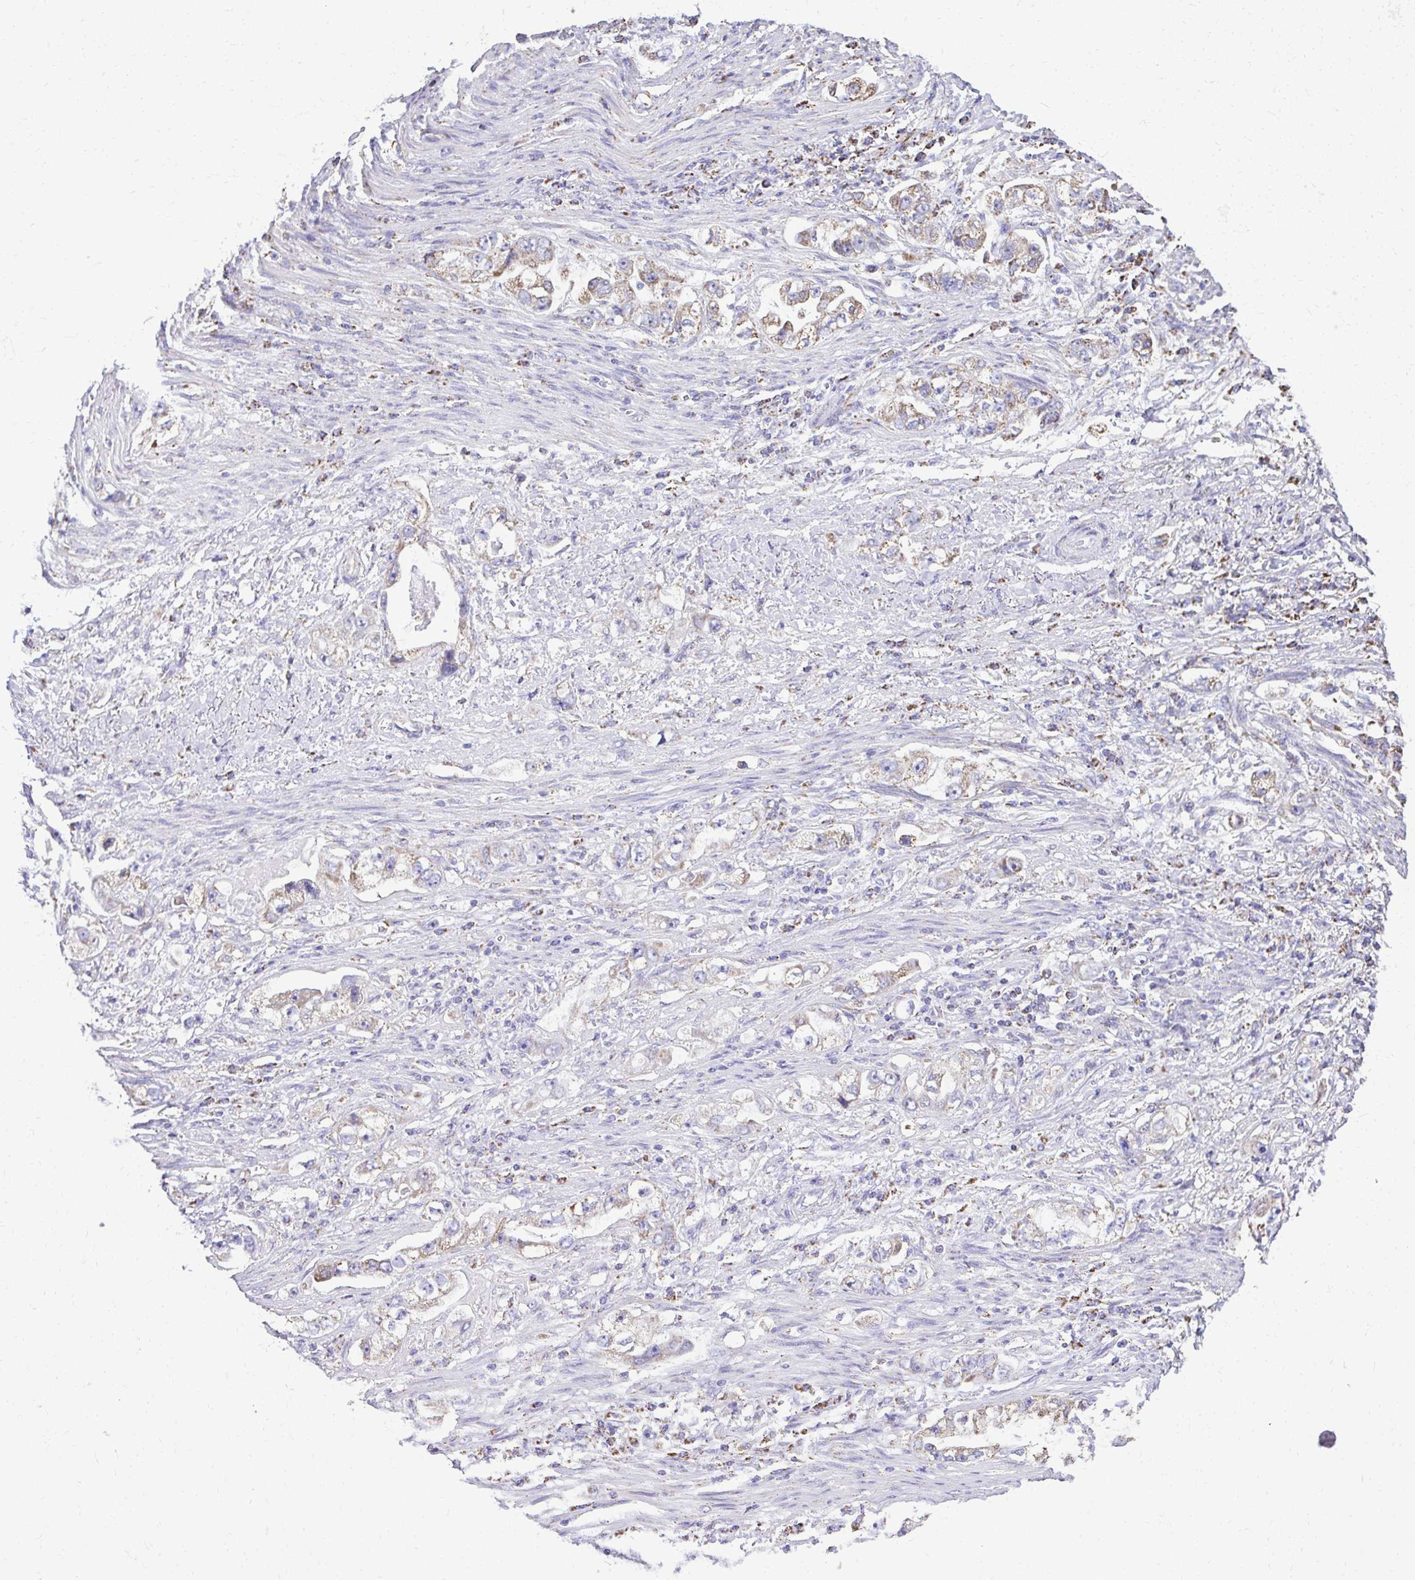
{"staining": {"intensity": "moderate", "quantity": "25%-75%", "location": "cytoplasmic/membranous"}, "tissue": "stomach cancer", "cell_type": "Tumor cells", "image_type": "cancer", "snomed": [{"axis": "morphology", "description": "Adenocarcinoma, NOS"}, {"axis": "topography", "description": "Stomach, lower"}], "caption": "This is a photomicrograph of immunohistochemistry staining of adenocarcinoma (stomach), which shows moderate expression in the cytoplasmic/membranous of tumor cells.", "gene": "MPZL2", "patient": {"sex": "female", "age": 93}}